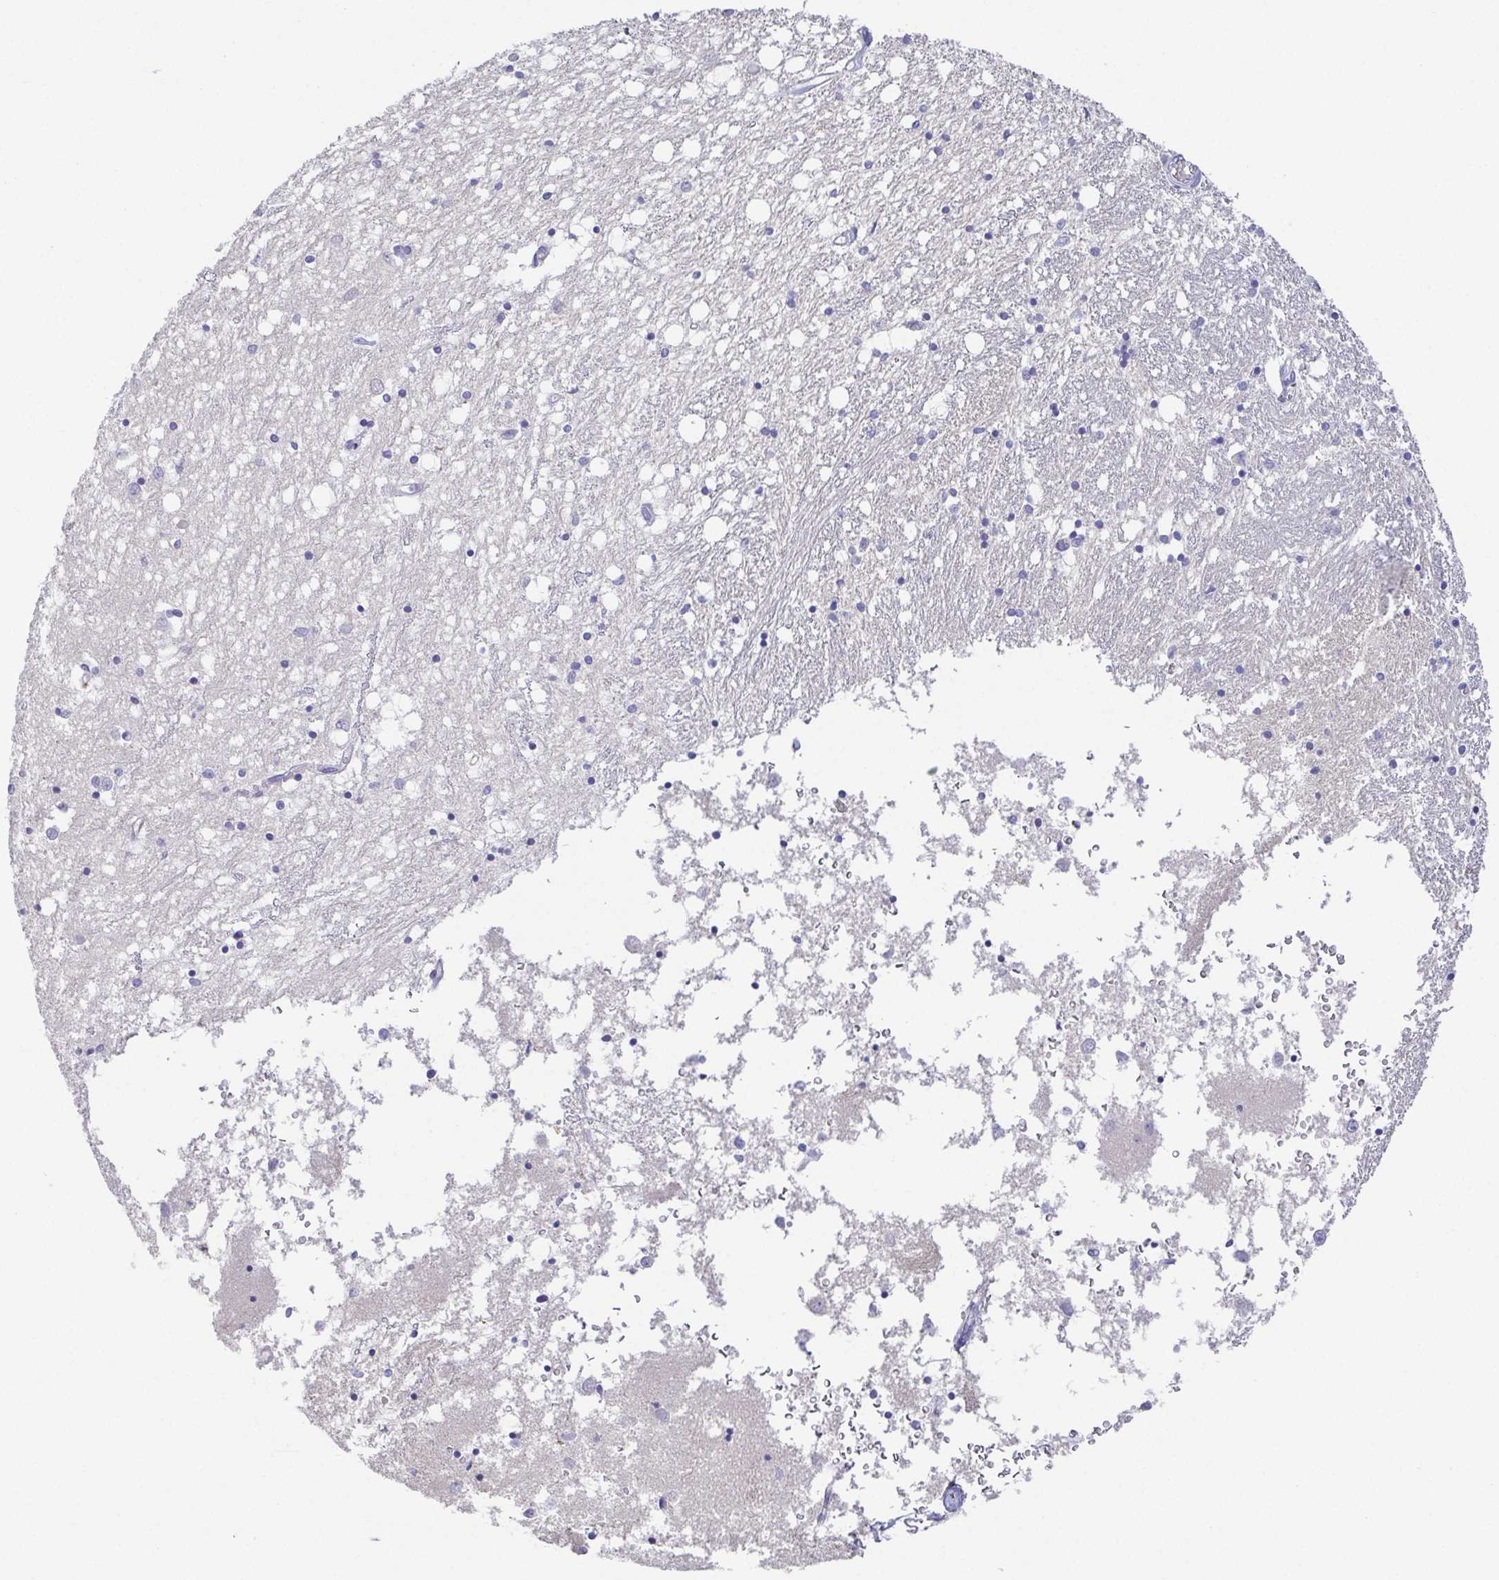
{"staining": {"intensity": "negative", "quantity": "none", "location": "none"}, "tissue": "caudate", "cell_type": "Glial cells", "image_type": "normal", "snomed": [{"axis": "morphology", "description": "Normal tissue, NOS"}, {"axis": "topography", "description": "Lateral ventricle wall"}], "caption": "This photomicrograph is of unremarkable caudate stained with IHC to label a protein in brown with the nuclei are counter-stained blue. There is no expression in glial cells. (DAB (3,3'-diaminobenzidine) immunohistochemistry with hematoxylin counter stain).", "gene": "PKDREJ", "patient": {"sex": "male", "age": 70}}